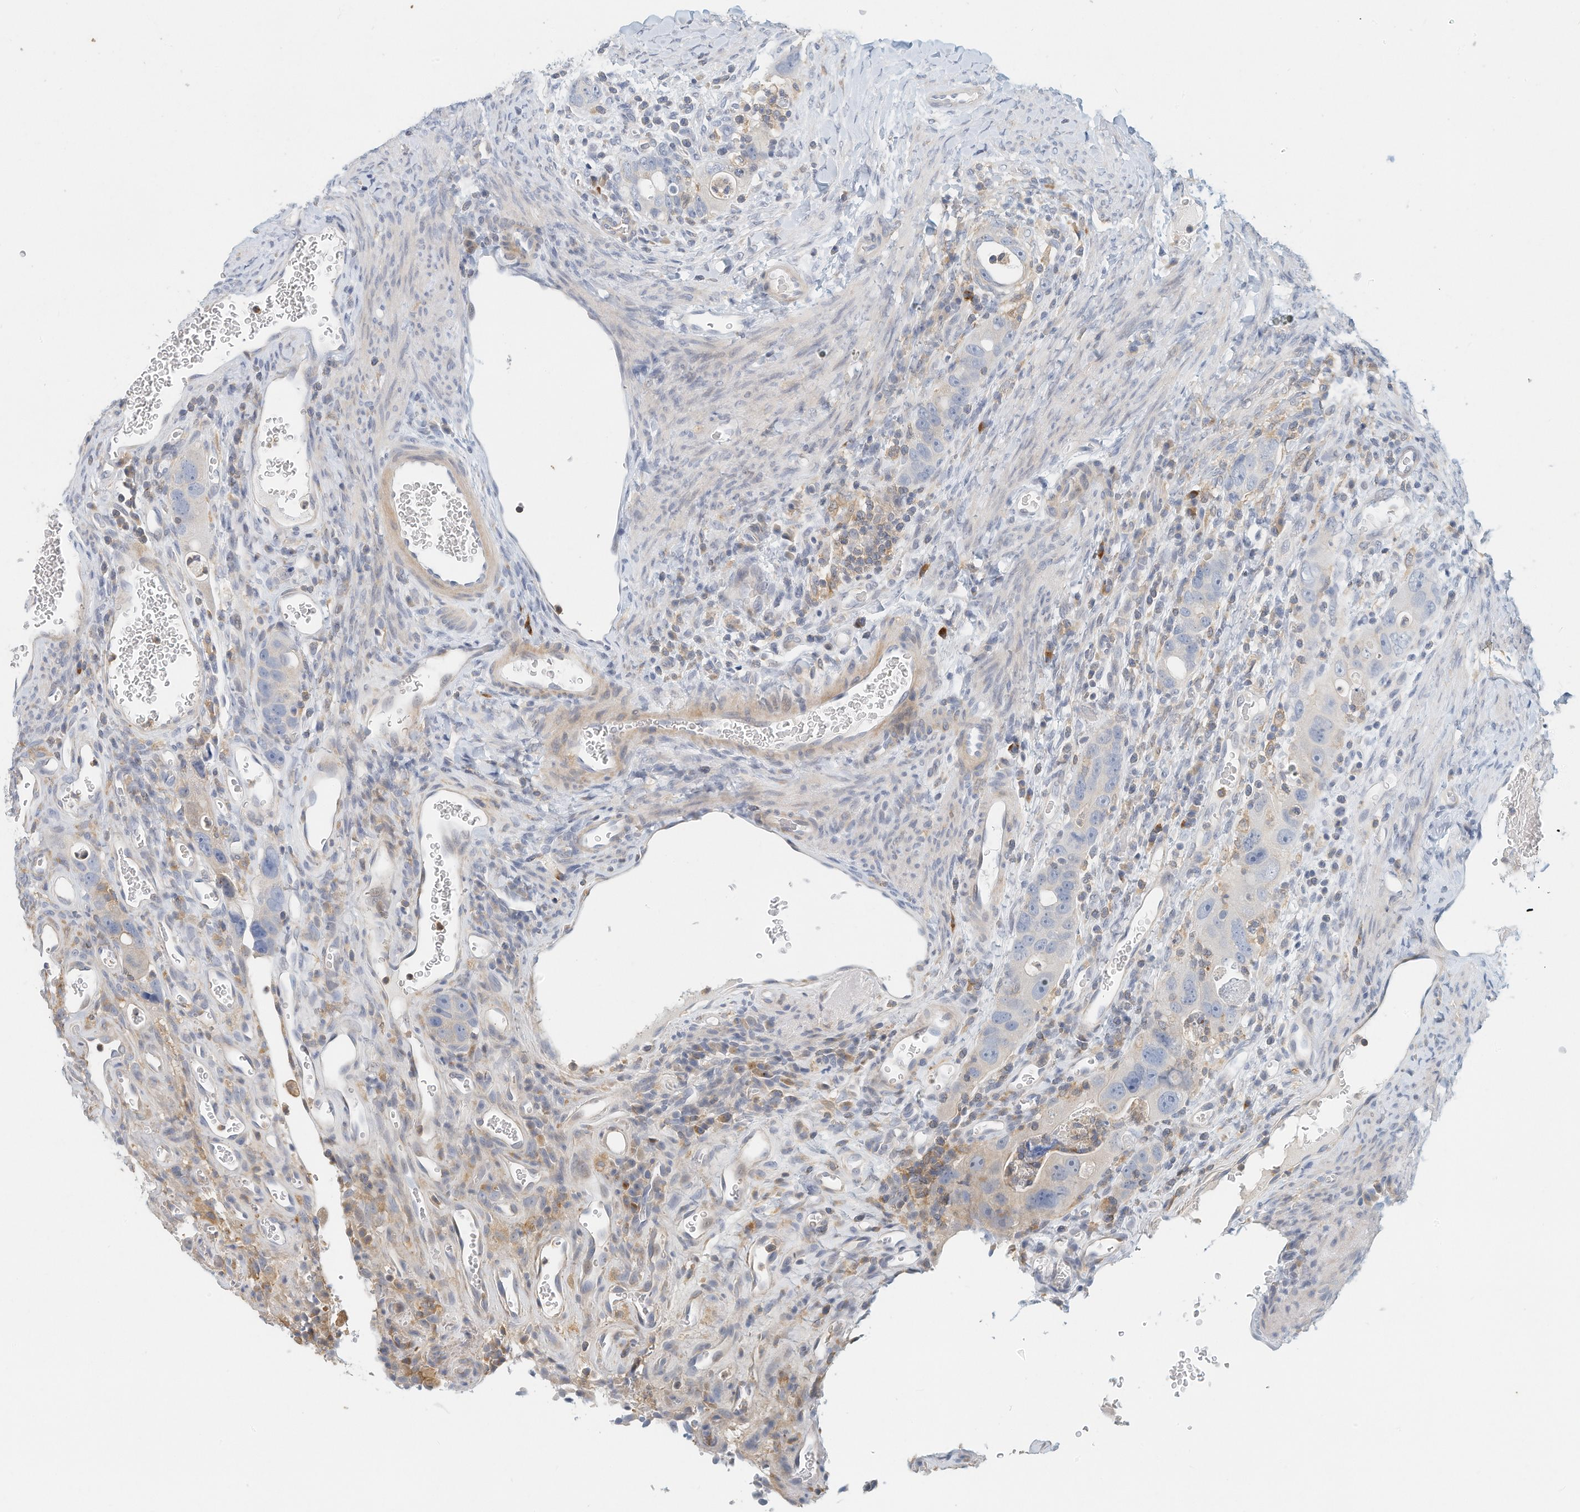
{"staining": {"intensity": "negative", "quantity": "none", "location": "none"}, "tissue": "colorectal cancer", "cell_type": "Tumor cells", "image_type": "cancer", "snomed": [{"axis": "morphology", "description": "Adenocarcinoma, NOS"}, {"axis": "topography", "description": "Rectum"}], "caption": "IHC photomicrograph of human colorectal cancer (adenocarcinoma) stained for a protein (brown), which demonstrates no expression in tumor cells.", "gene": "MICAL1", "patient": {"sex": "male", "age": 59}}